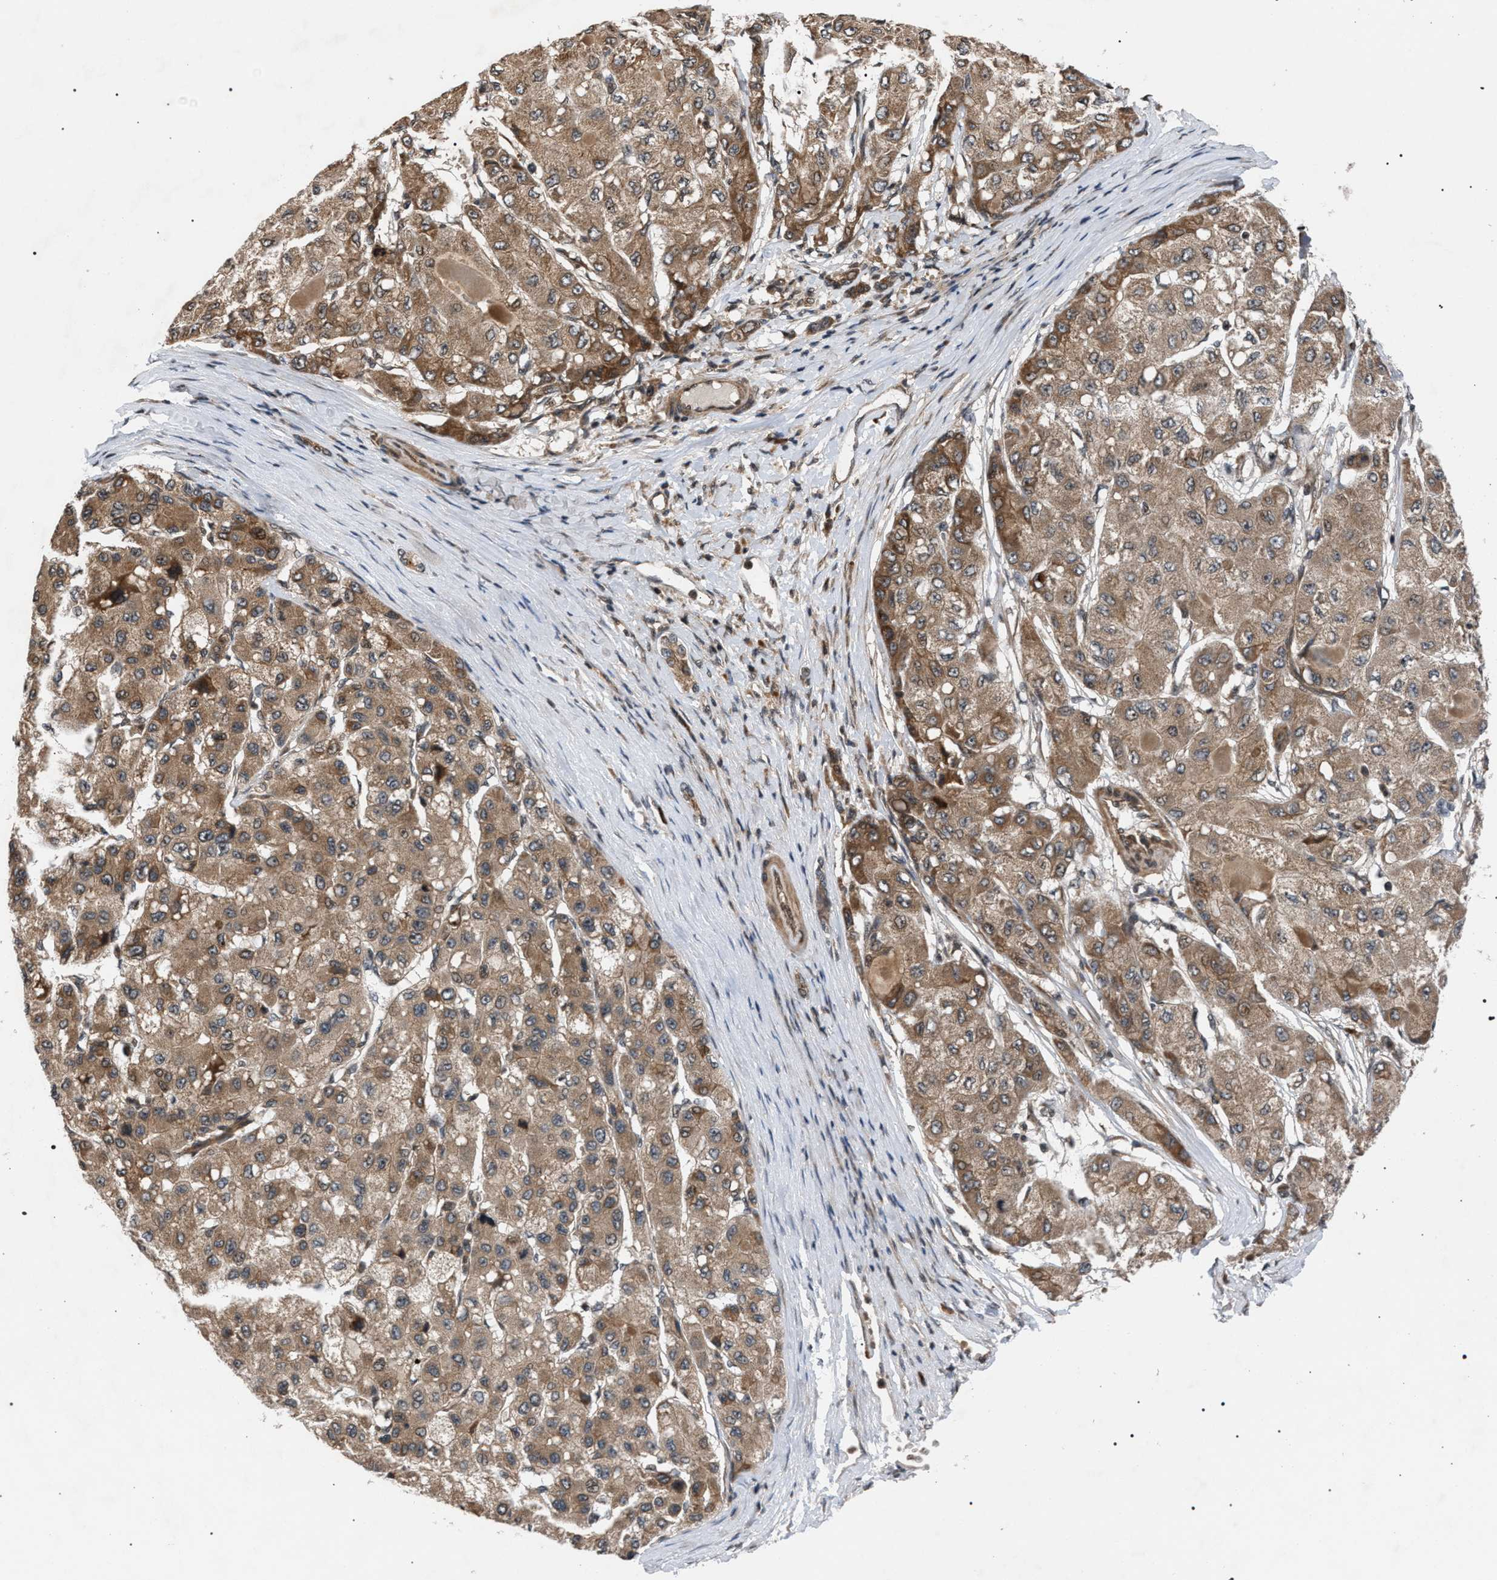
{"staining": {"intensity": "moderate", "quantity": ">75%", "location": "cytoplasmic/membranous"}, "tissue": "liver cancer", "cell_type": "Tumor cells", "image_type": "cancer", "snomed": [{"axis": "morphology", "description": "Carcinoma, Hepatocellular, NOS"}, {"axis": "topography", "description": "Liver"}], "caption": "A histopathology image of human hepatocellular carcinoma (liver) stained for a protein displays moderate cytoplasmic/membranous brown staining in tumor cells.", "gene": "IRAK4", "patient": {"sex": "male", "age": 80}}